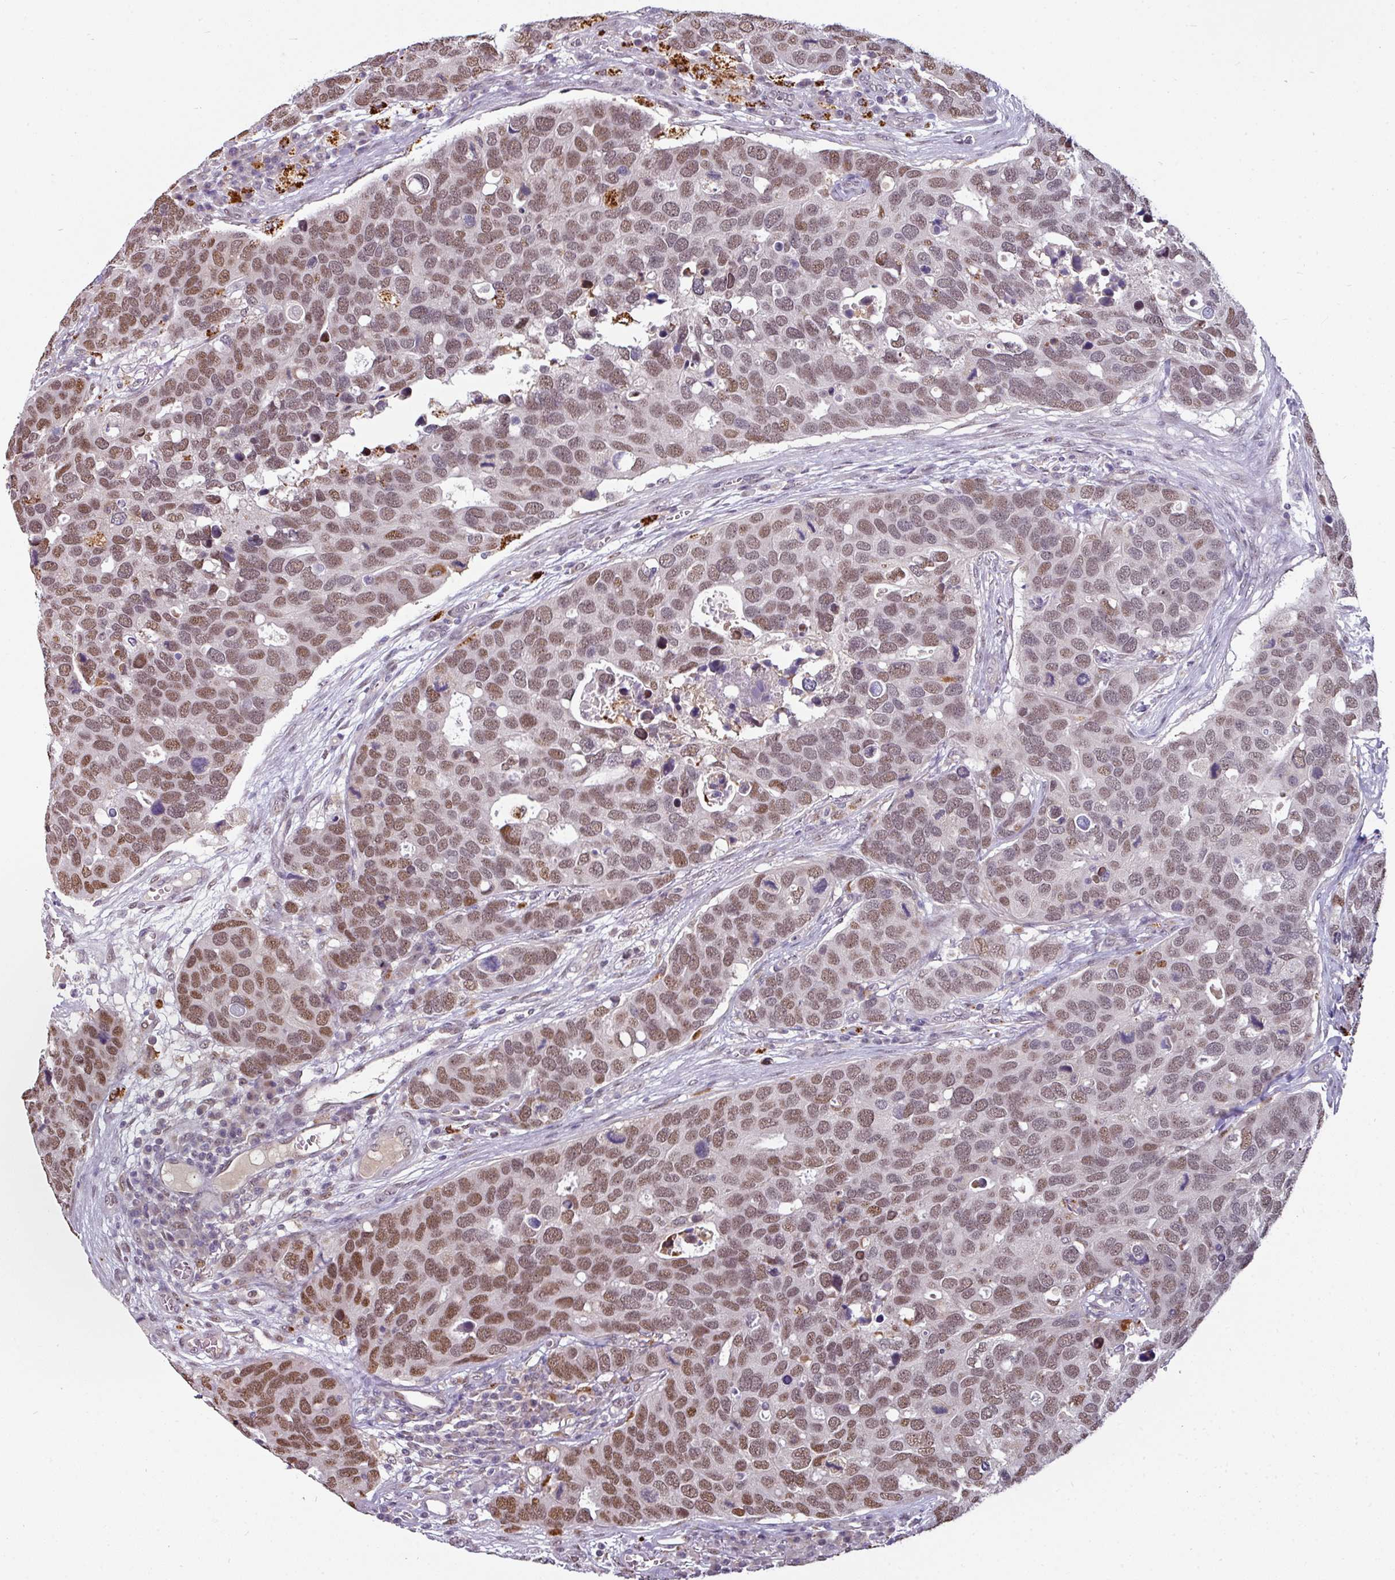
{"staining": {"intensity": "moderate", "quantity": ">75%", "location": "nuclear"}, "tissue": "breast cancer", "cell_type": "Tumor cells", "image_type": "cancer", "snomed": [{"axis": "morphology", "description": "Duct carcinoma"}, {"axis": "topography", "description": "Breast"}], "caption": "This image shows immunohistochemistry (IHC) staining of human breast intraductal carcinoma, with medium moderate nuclear expression in about >75% of tumor cells.", "gene": "SWSAP1", "patient": {"sex": "female", "age": 83}}